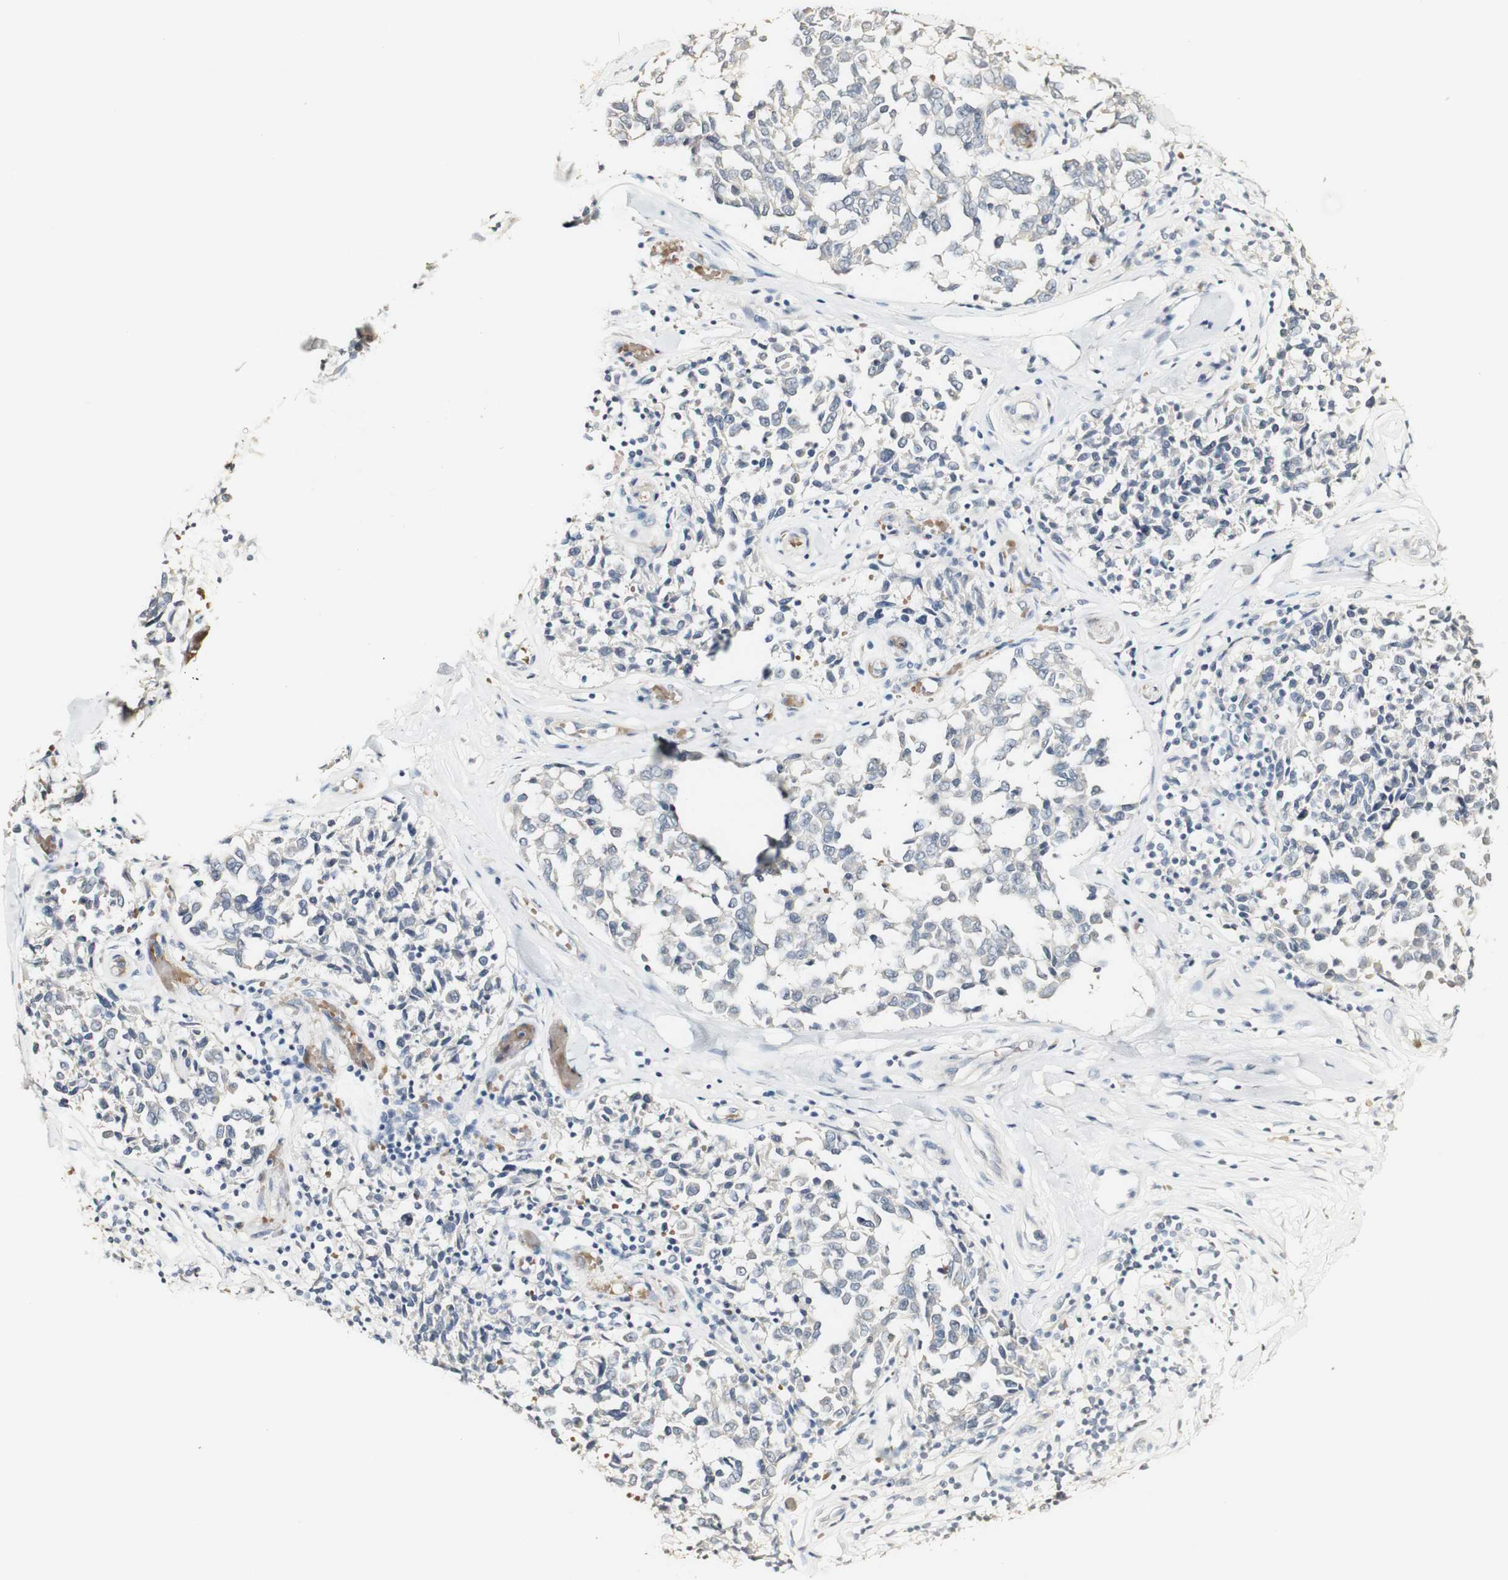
{"staining": {"intensity": "negative", "quantity": "none", "location": "none"}, "tissue": "melanoma", "cell_type": "Tumor cells", "image_type": "cancer", "snomed": [{"axis": "morphology", "description": "Malignant melanoma, NOS"}, {"axis": "topography", "description": "Skin"}], "caption": "Immunohistochemistry micrograph of malignant melanoma stained for a protein (brown), which demonstrates no staining in tumor cells. The staining was performed using DAB to visualize the protein expression in brown, while the nuclei were stained in blue with hematoxylin (Magnification: 20x).", "gene": "SYT7", "patient": {"sex": "female", "age": 64}}